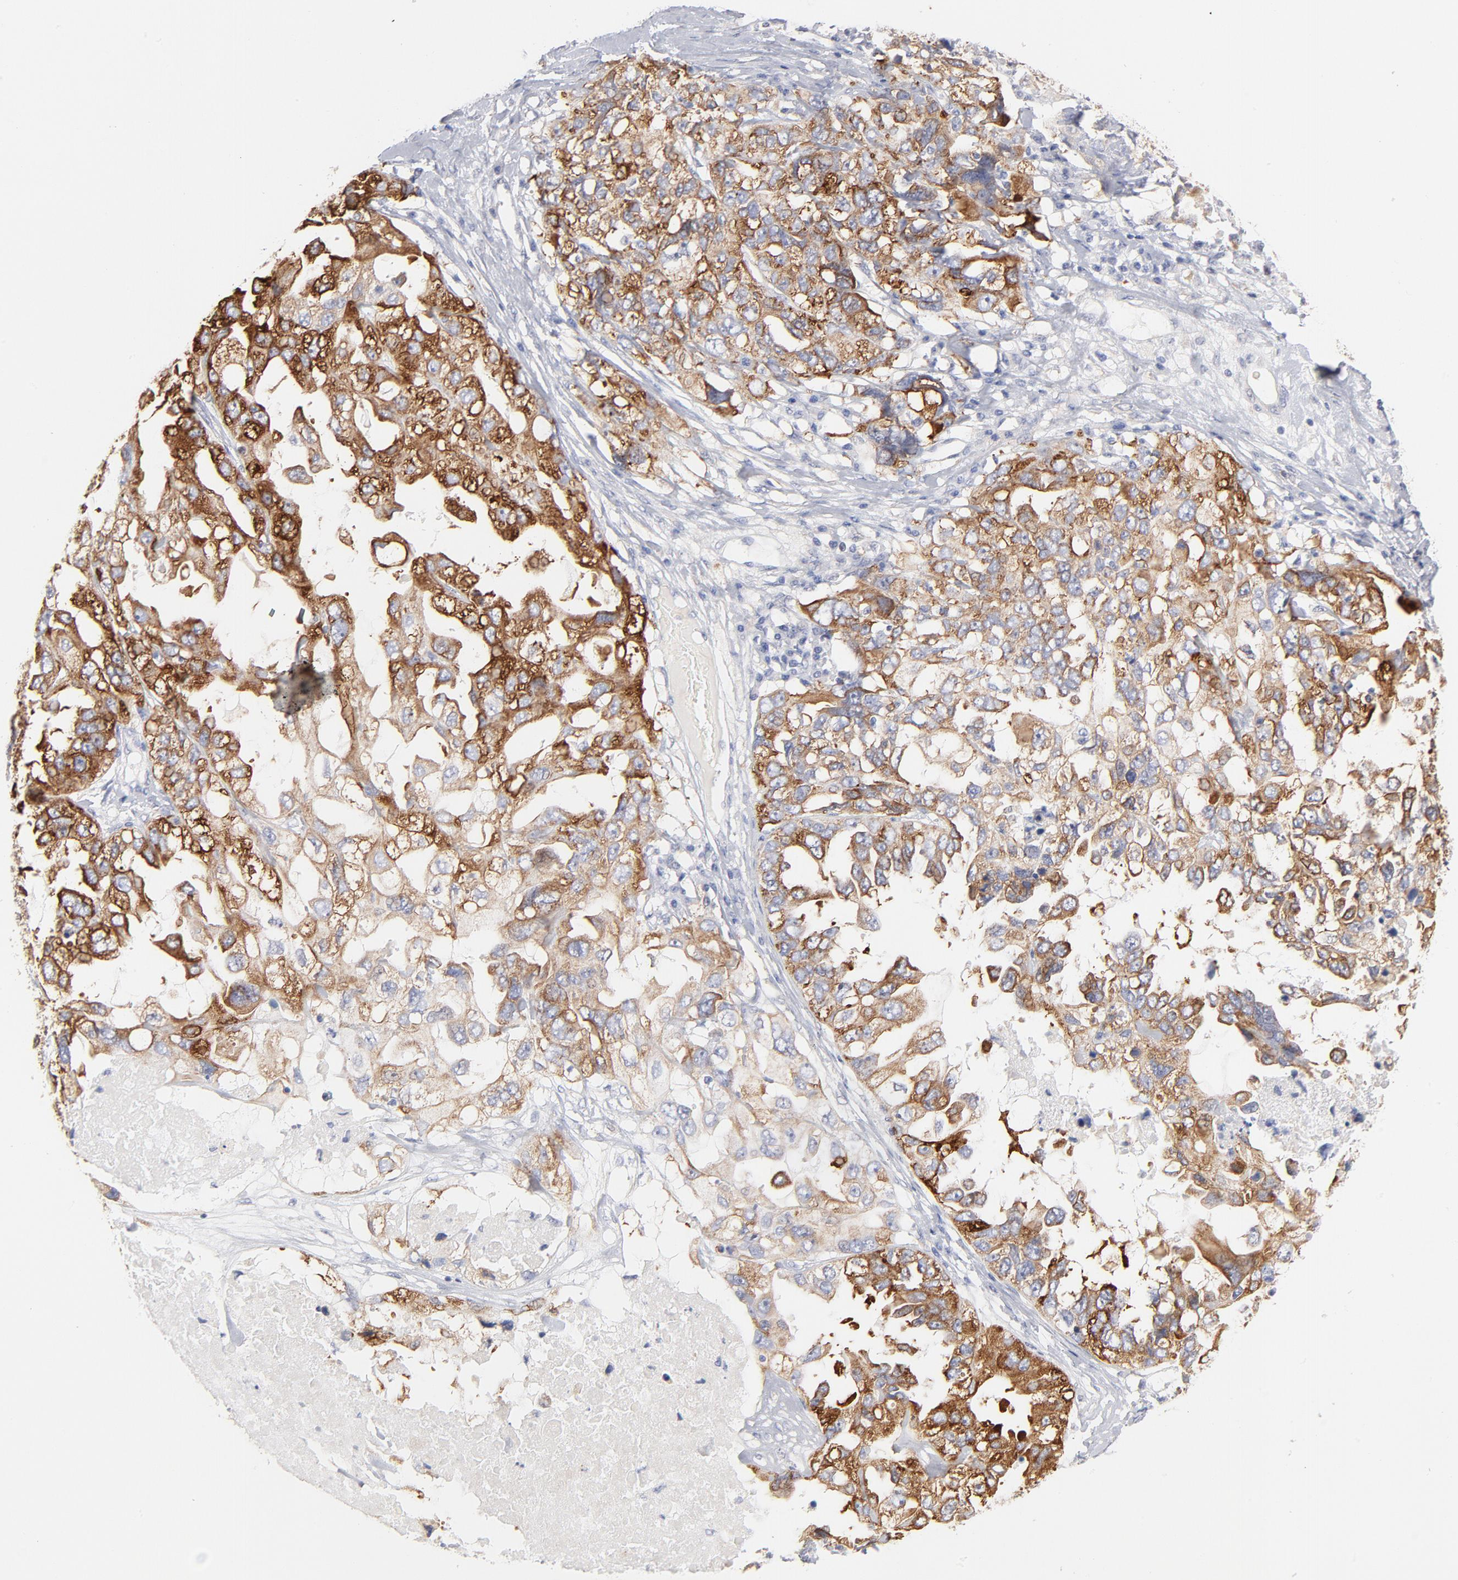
{"staining": {"intensity": "strong", "quantity": "25%-75%", "location": "cytoplasmic/membranous"}, "tissue": "ovarian cancer", "cell_type": "Tumor cells", "image_type": "cancer", "snomed": [{"axis": "morphology", "description": "Cystadenocarcinoma, serous, NOS"}, {"axis": "topography", "description": "Ovary"}], "caption": "Immunohistochemical staining of ovarian serous cystadenocarcinoma displays high levels of strong cytoplasmic/membranous staining in about 25%-75% of tumor cells.", "gene": "MID1", "patient": {"sex": "female", "age": 82}}